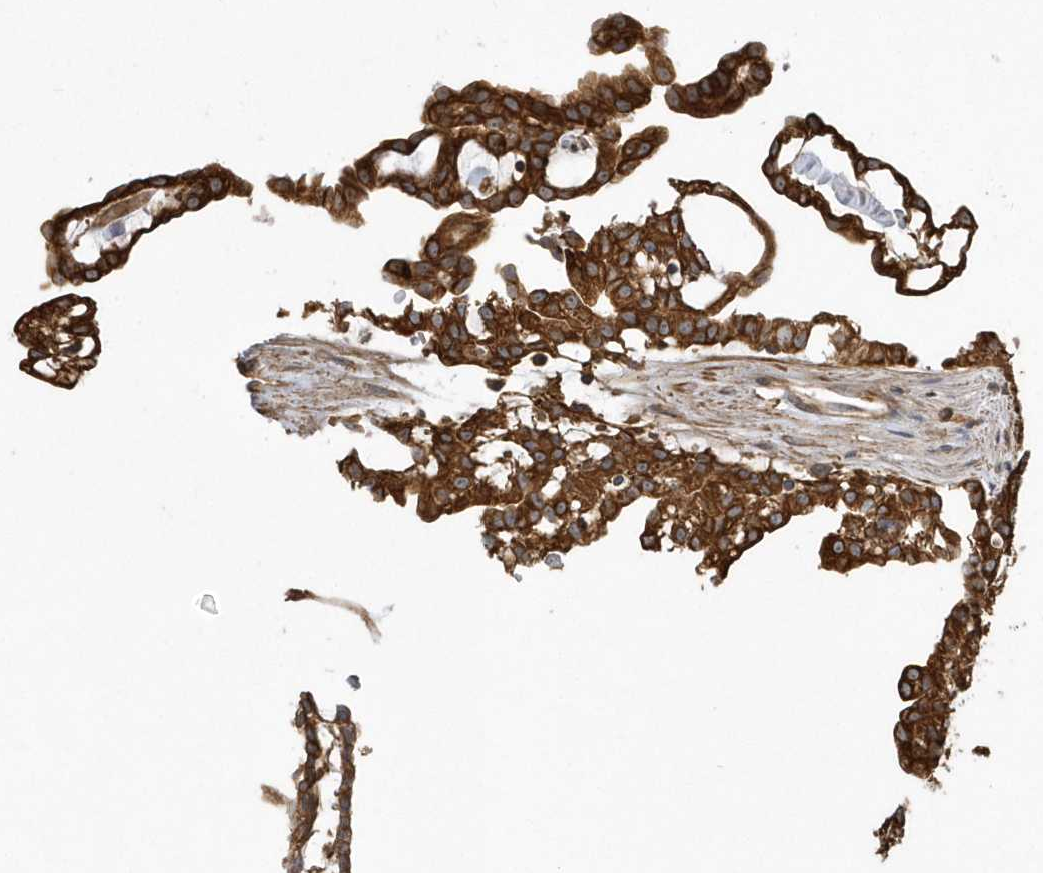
{"staining": {"intensity": "moderate", "quantity": ">75%", "location": "cytoplasmic/membranous"}, "tissue": "renal cancer", "cell_type": "Tumor cells", "image_type": "cancer", "snomed": [{"axis": "morphology", "description": "Adenocarcinoma, NOS"}, {"axis": "topography", "description": "Kidney"}], "caption": "DAB (3,3'-diaminobenzidine) immunohistochemical staining of renal adenocarcinoma reveals moderate cytoplasmic/membranous protein staining in approximately >75% of tumor cells.", "gene": "SENP8", "patient": {"sex": "male", "age": 63}}